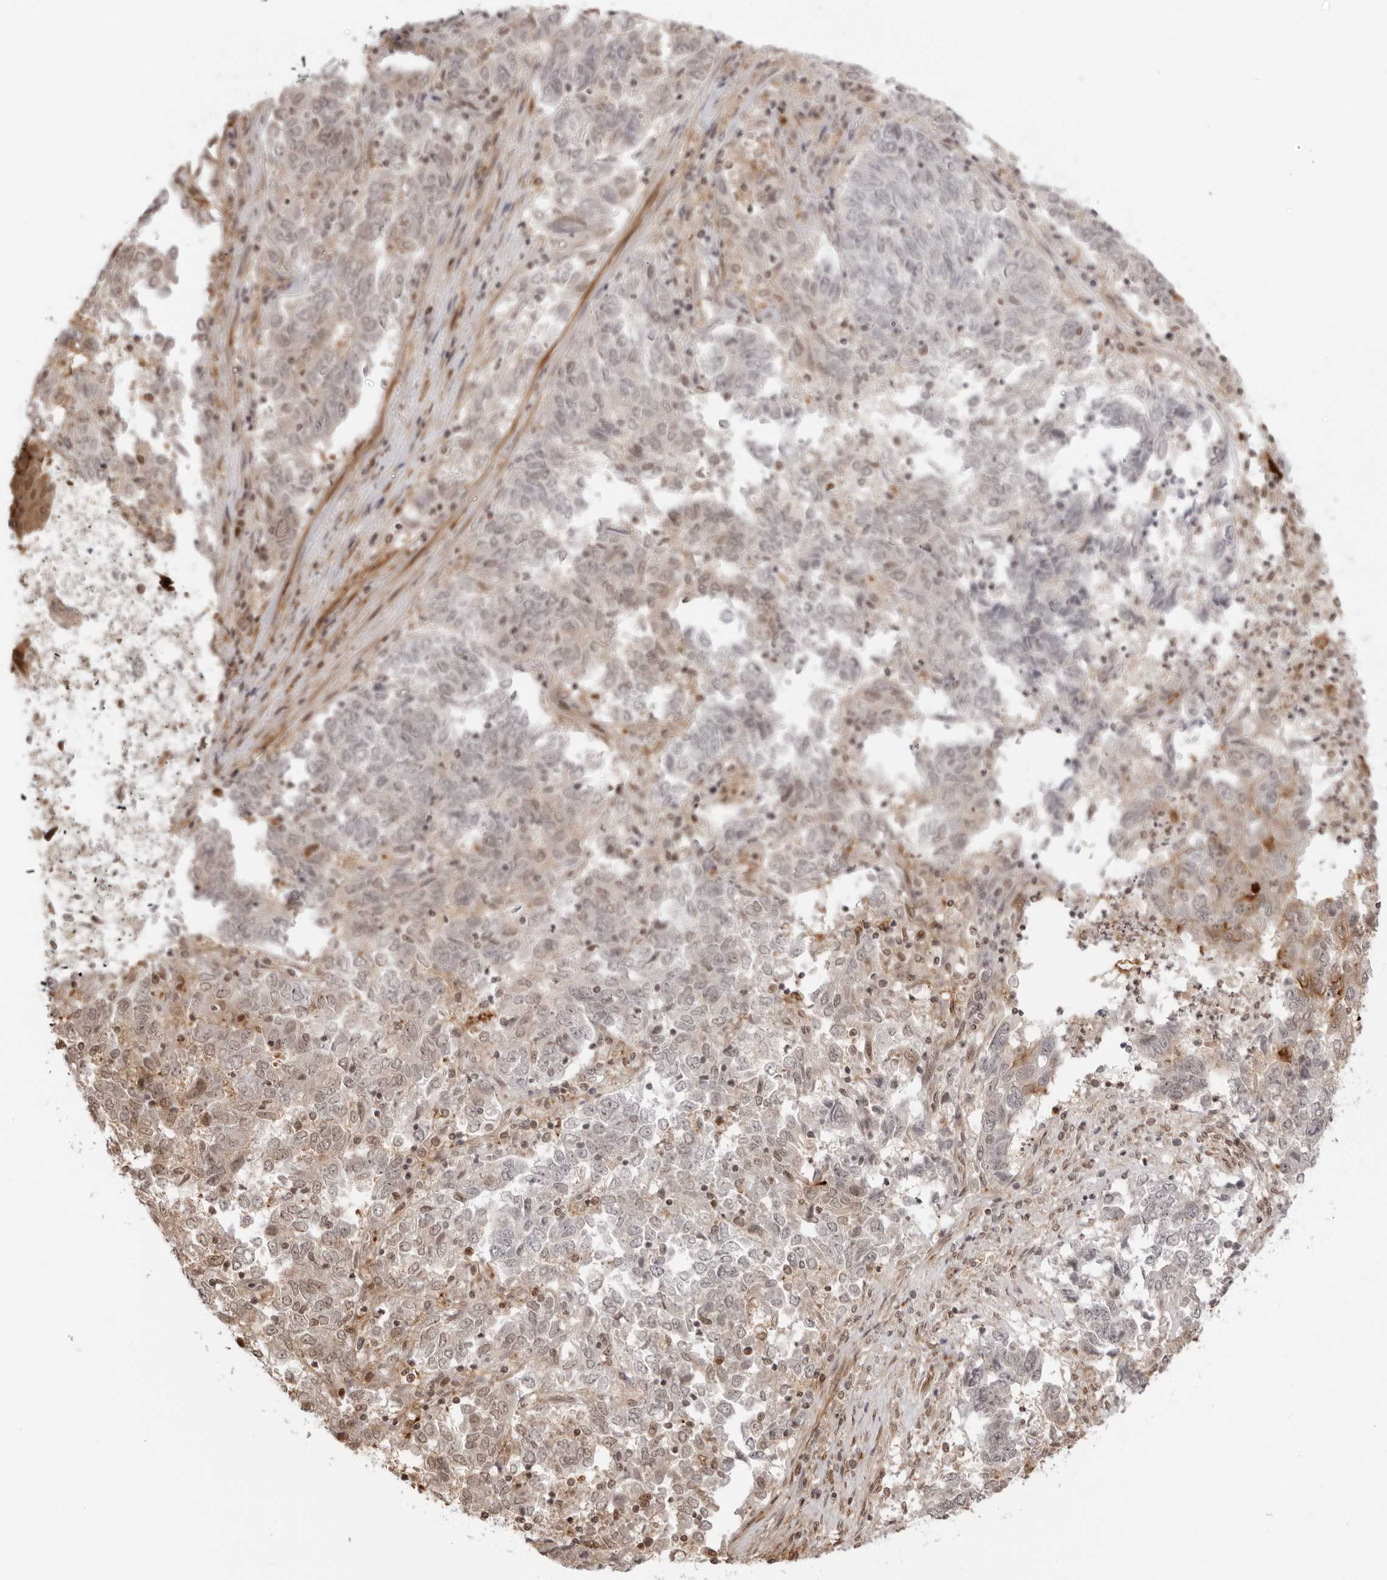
{"staining": {"intensity": "negative", "quantity": "none", "location": "none"}, "tissue": "endometrial cancer", "cell_type": "Tumor cells", "image_type": "cancer", "snomed": [{"axis": "morphology", "description": "Adenocarcinoma, NOS"}, {"axis": "topography", "description": "Endometrium"}], "caption": "Endometrial cancer (adenocarcinoma) stained for a protein using immunohistochemistry (IHC) demonstrates no staining tumor cells.", "gene": "RNF146", "patient": {"sex": "female", "age": 80}}